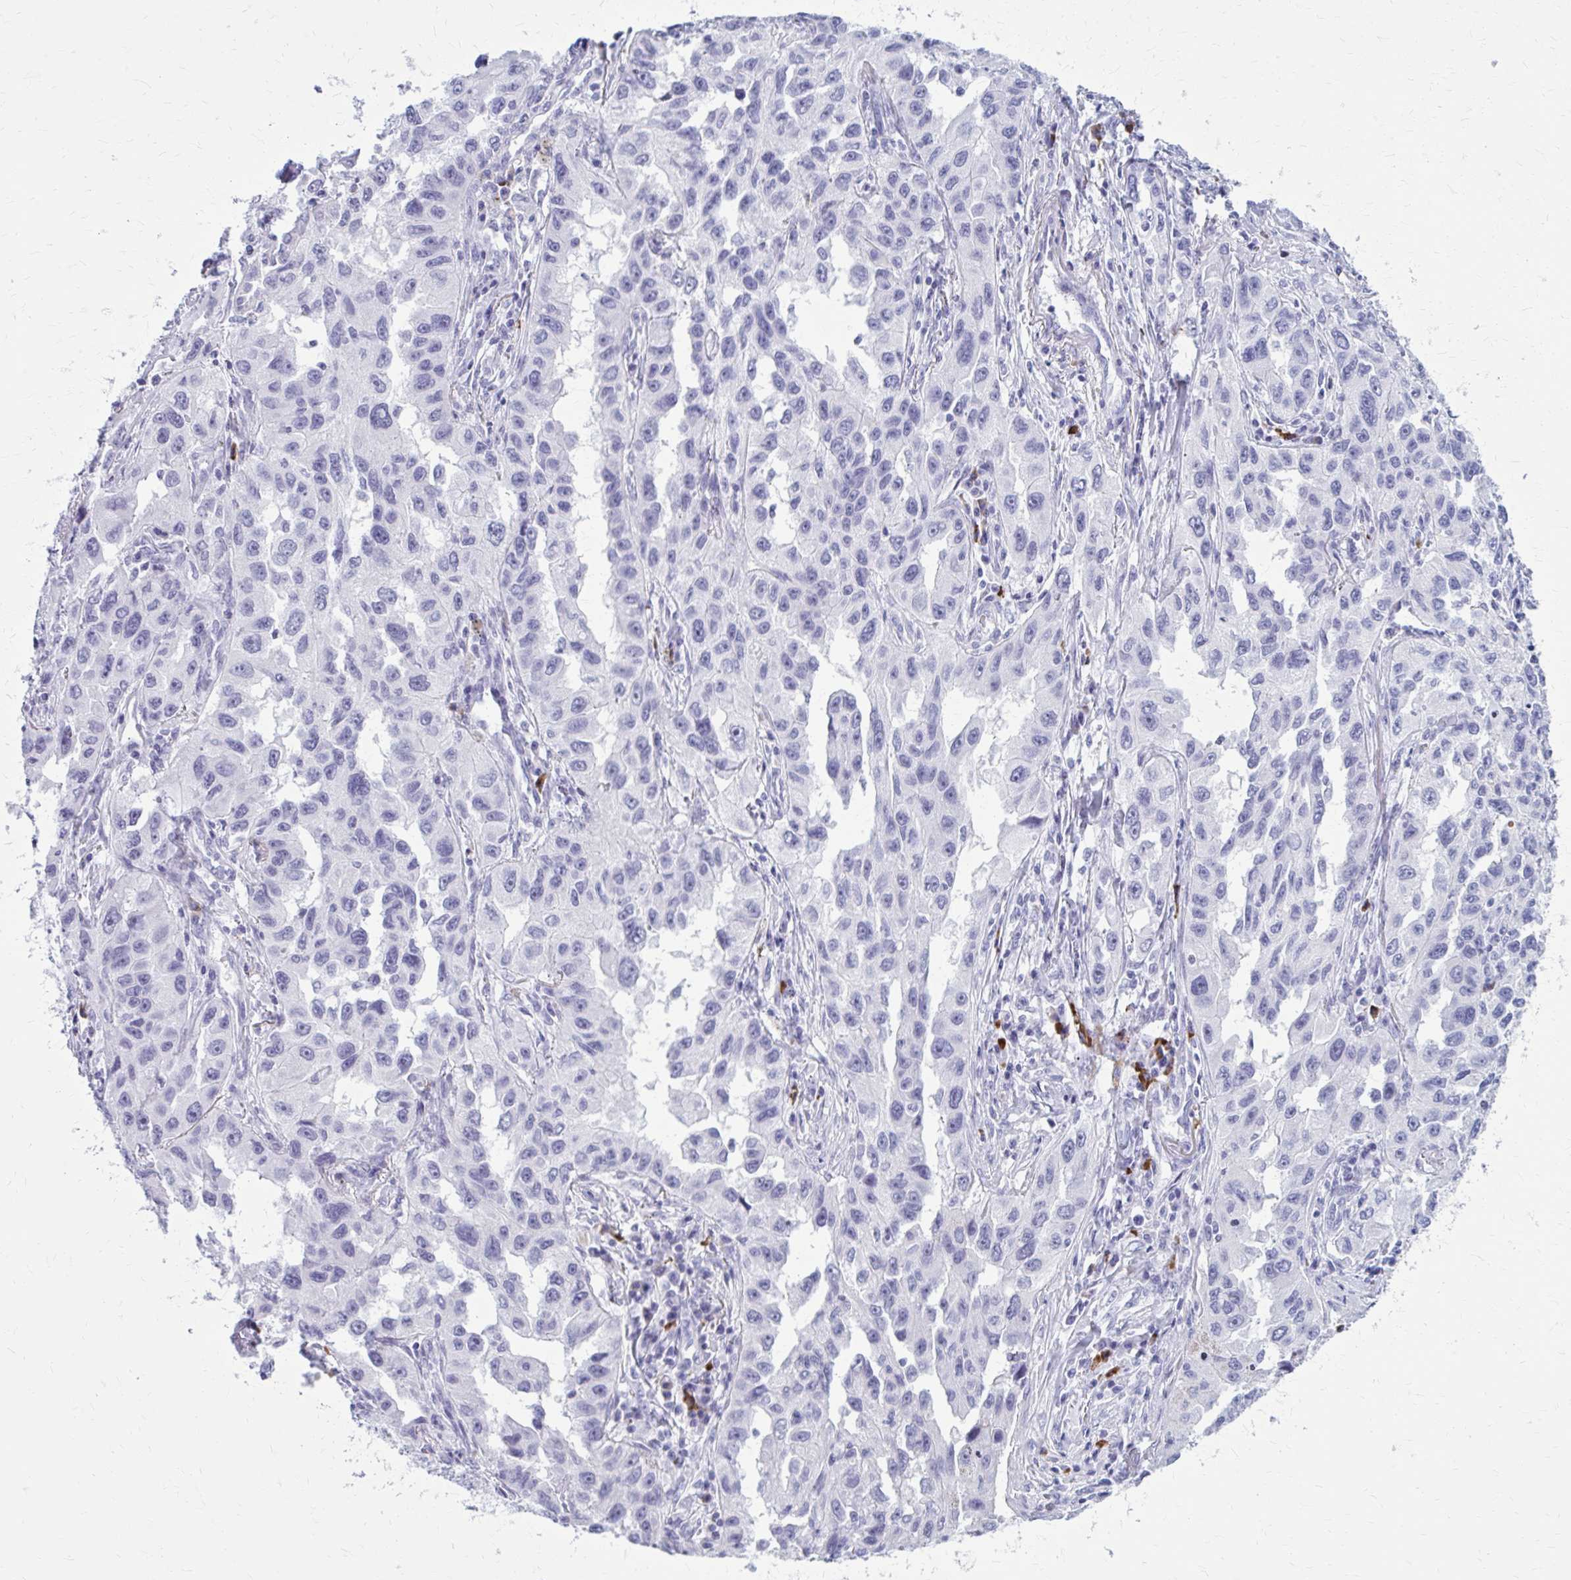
{"staining": {"intensity": "negative", "quantity": "none", "location": "none"}, "tissue": "lung cancer", "cell_type": "Tumor cells", "image_type": "cancer", "snomed": [{"axis": "morphology", "description": "Adenocarcinoma, NOS"}, {"axis": "topography", "description": "Lung"}], "caption": "Tumor cells are negative for brown protein staining in lung cancer.", "gene": "ZDHHC7", "patient": {"sex": "female", "age": 73}}